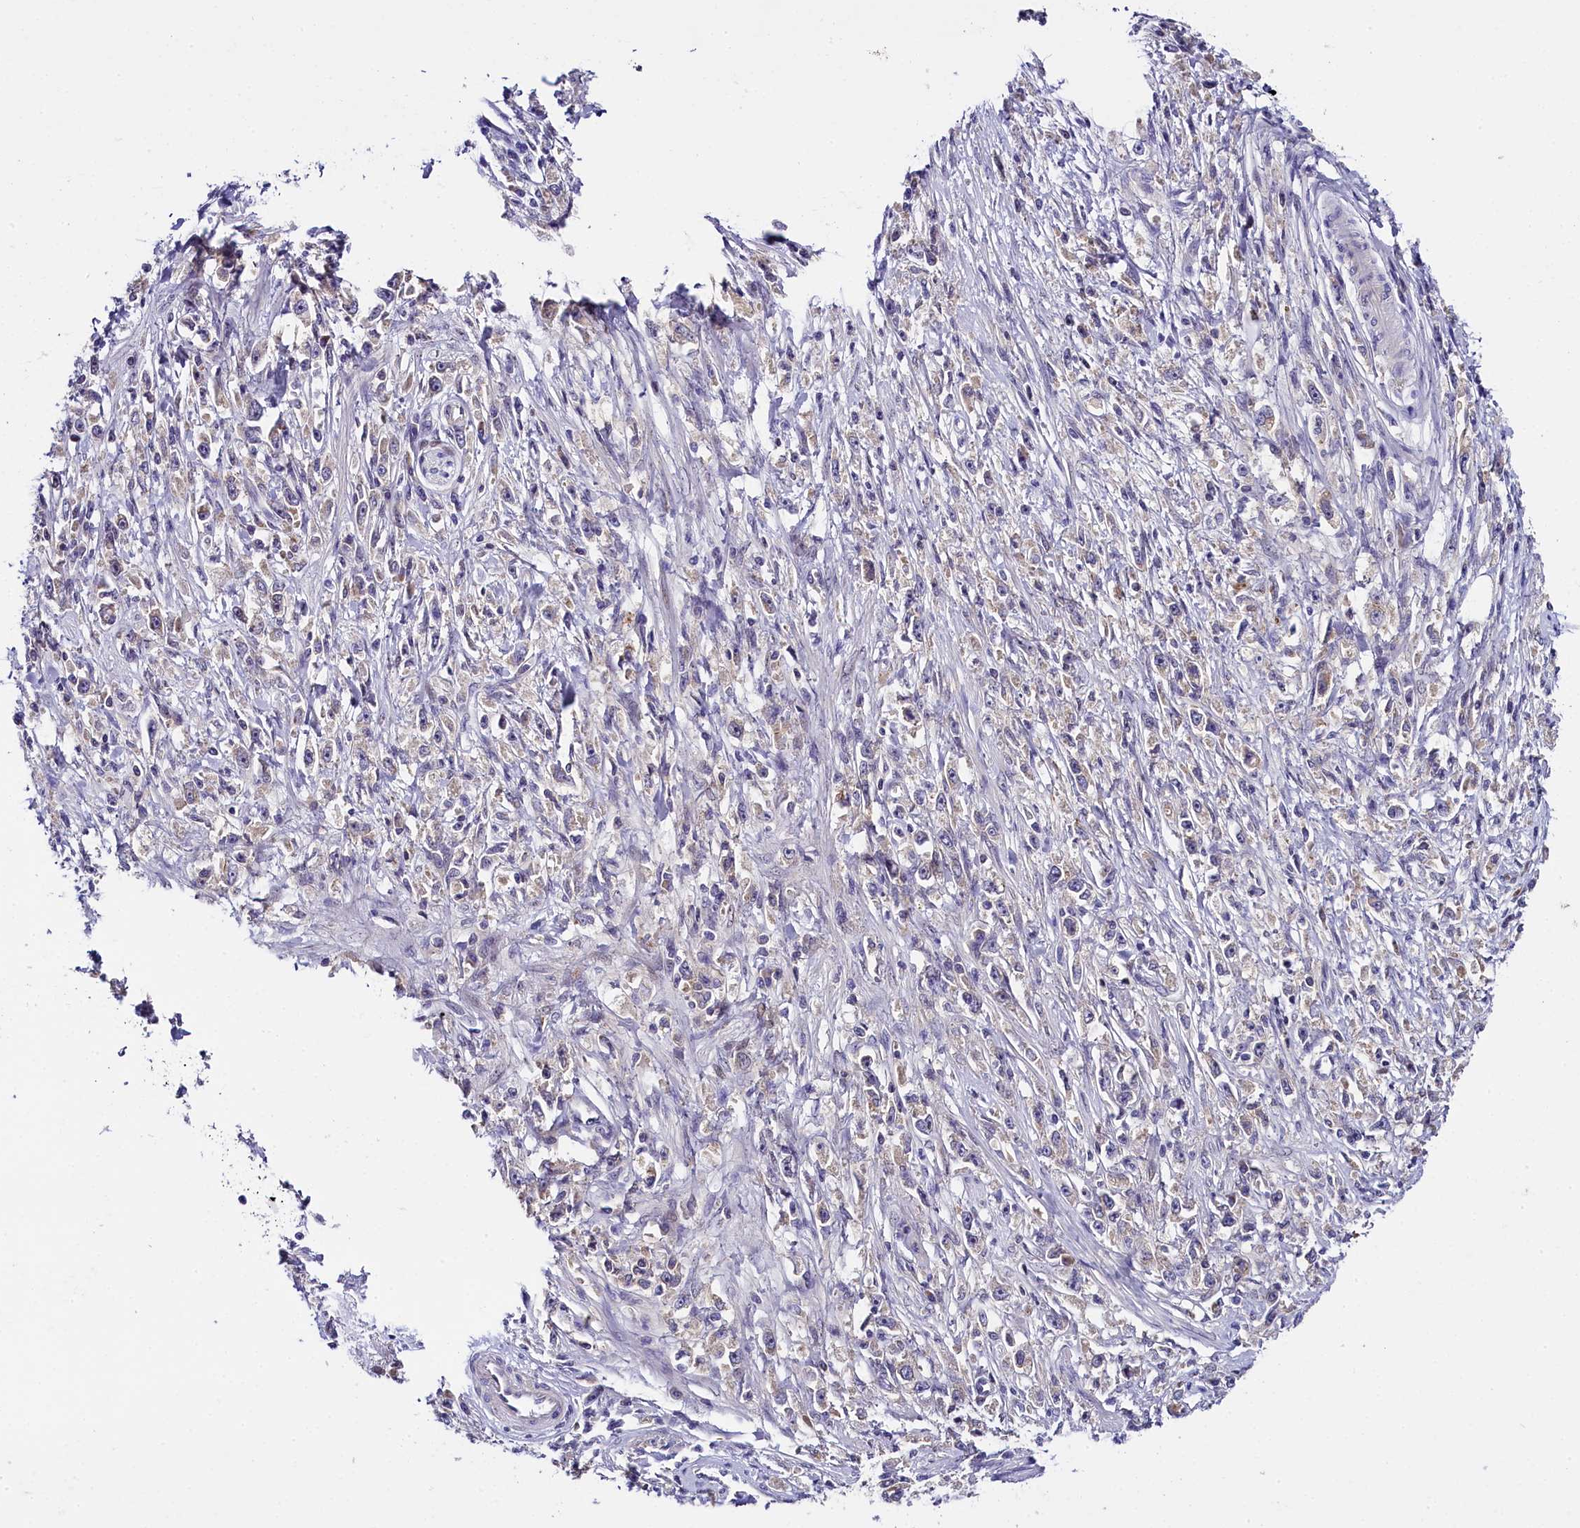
{"staining": {"intensity": "negative", "quantity": "none", "location": "none"}, "tissue": "stomach cancer", "cell_type": "Tumor cells", "image_type": "cancer", "snomed": [{"axis": "morphology", "description": "Adenocarcinoma, NOS"}, {"axis": "topography", "description": "Stomach"}], "caption": "Protein analysis of stomach cancer exhibits no significant expression in tumor cells. Brightfield microscopy of immunohistochemistry (IHC) stained with DAB (brown) and hematoxylin (blue), captured at high magnification.", "gene": "ENKD1", "patient": {"sex": "female", "age": 59}}